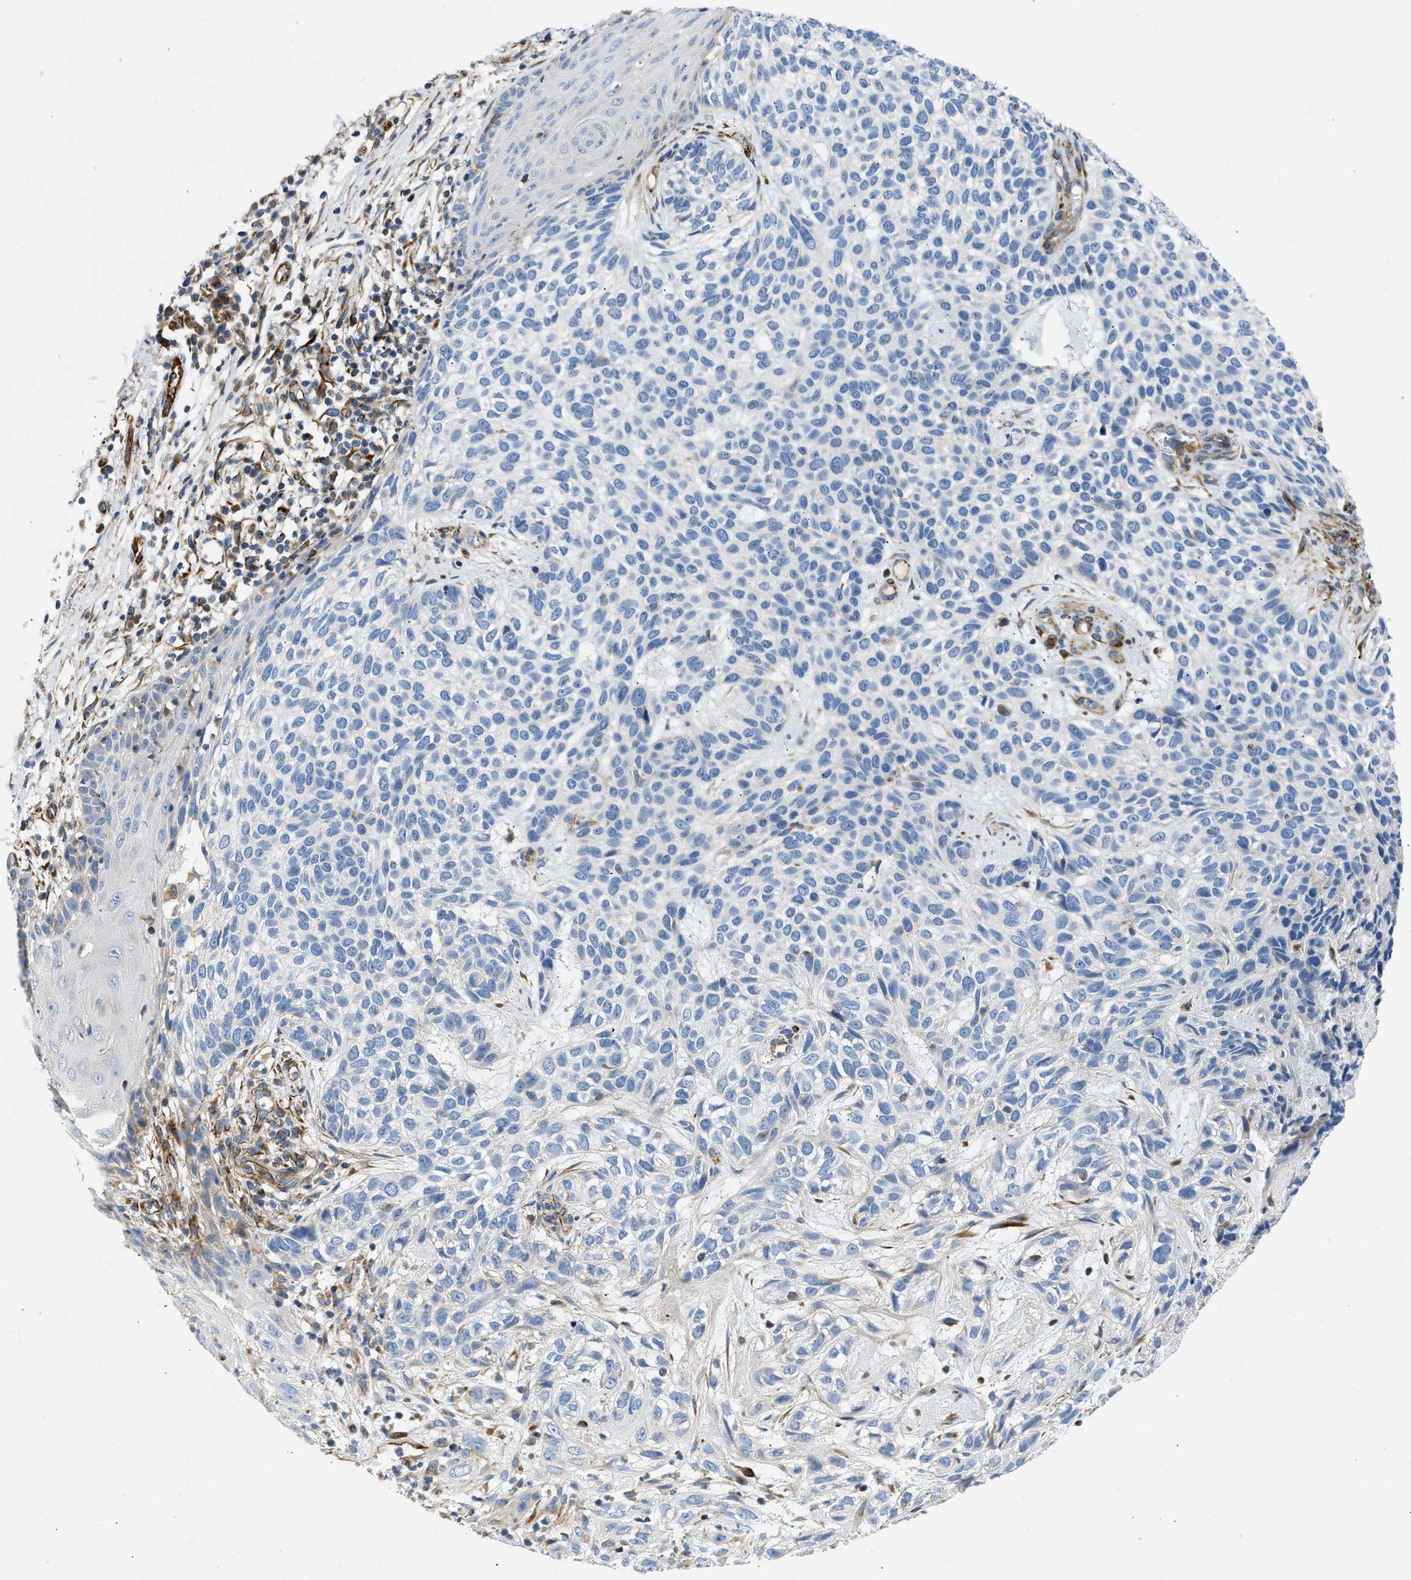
{"staining": {"intensity": "negative", "quantity": "none", "location": "none"}, "tissue": "skin cancer", "cell_type": "Tumor cells", "image_type": "cancer", "snomed": [{"axis": "morphology", "description": "Normal tissue, NOS"}, {"axis": "morphology", "description": "Basal cell carcinoma"}, {"axis": "topography", "description": "Skin"}], "caption": "DAB (3,3'-diaminobenzidine) immunohistochemical staining of skin cancer reveals no significant expression in tumor cells.", "gene": "ULK4", "patient": {"sex": "male", "age": 79}}